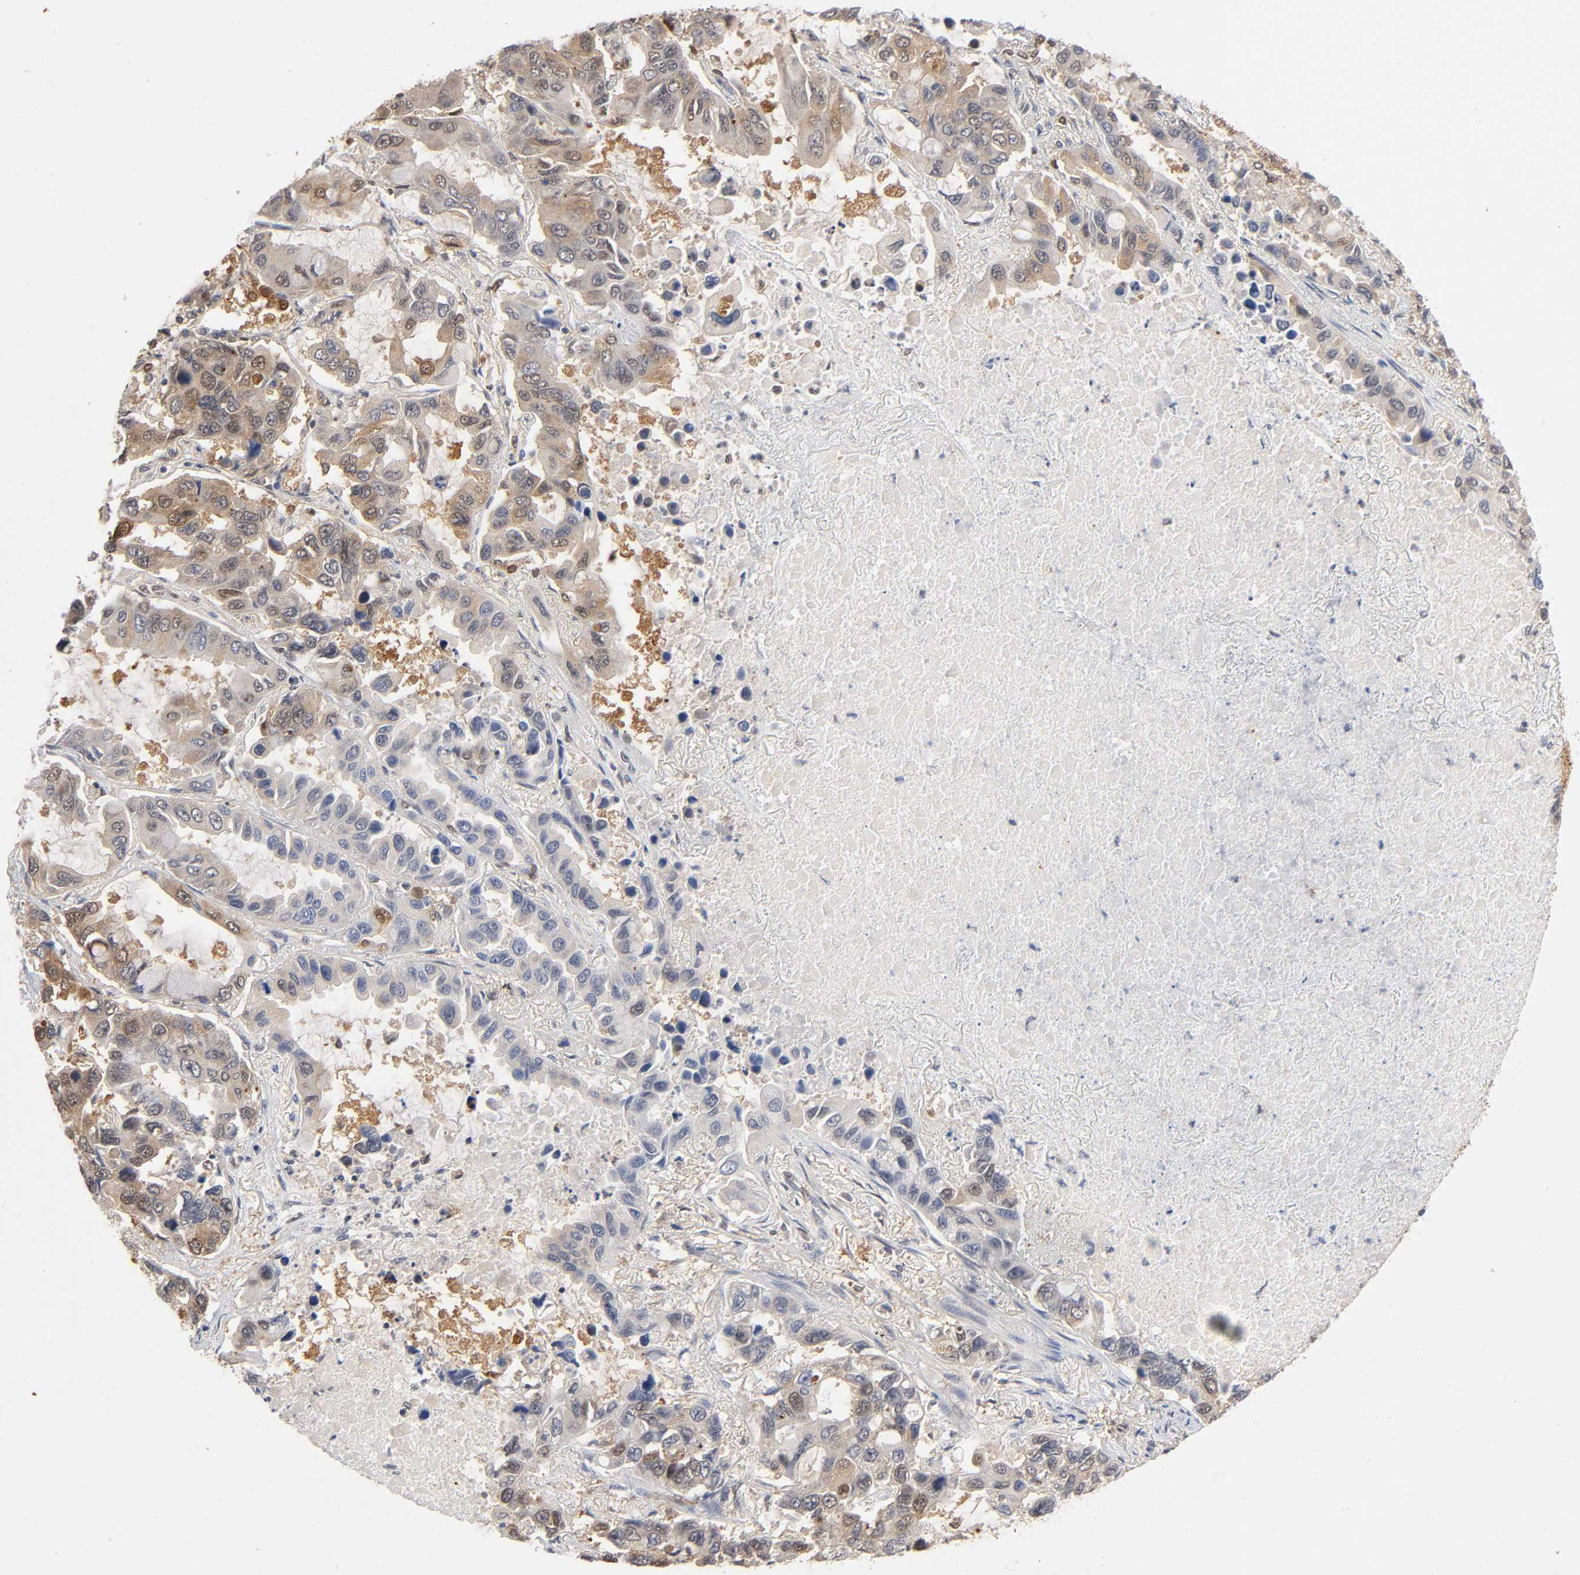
{"staining": {"intensity": "moderate", "quantity": "25%-75%", "location": "cytoplasmic/membranous"}, "tissue": "lung cancer", "cell_type": "Tumor cells", "image_type": "cancer", "snomed": [{"axis": "morphology", "description": "Adenocarcinoma, NOS"}, {"axis": "topography", "description": "Lung"}], "caption": "Lung cancer was stained to show a protein in brown. There is medium levels of moderate cytoplasmic/membranous positivity in about 25%-75% of tumor cells.", "gene": "DFFB", "patient": {"sex": "male", "age": 64}}